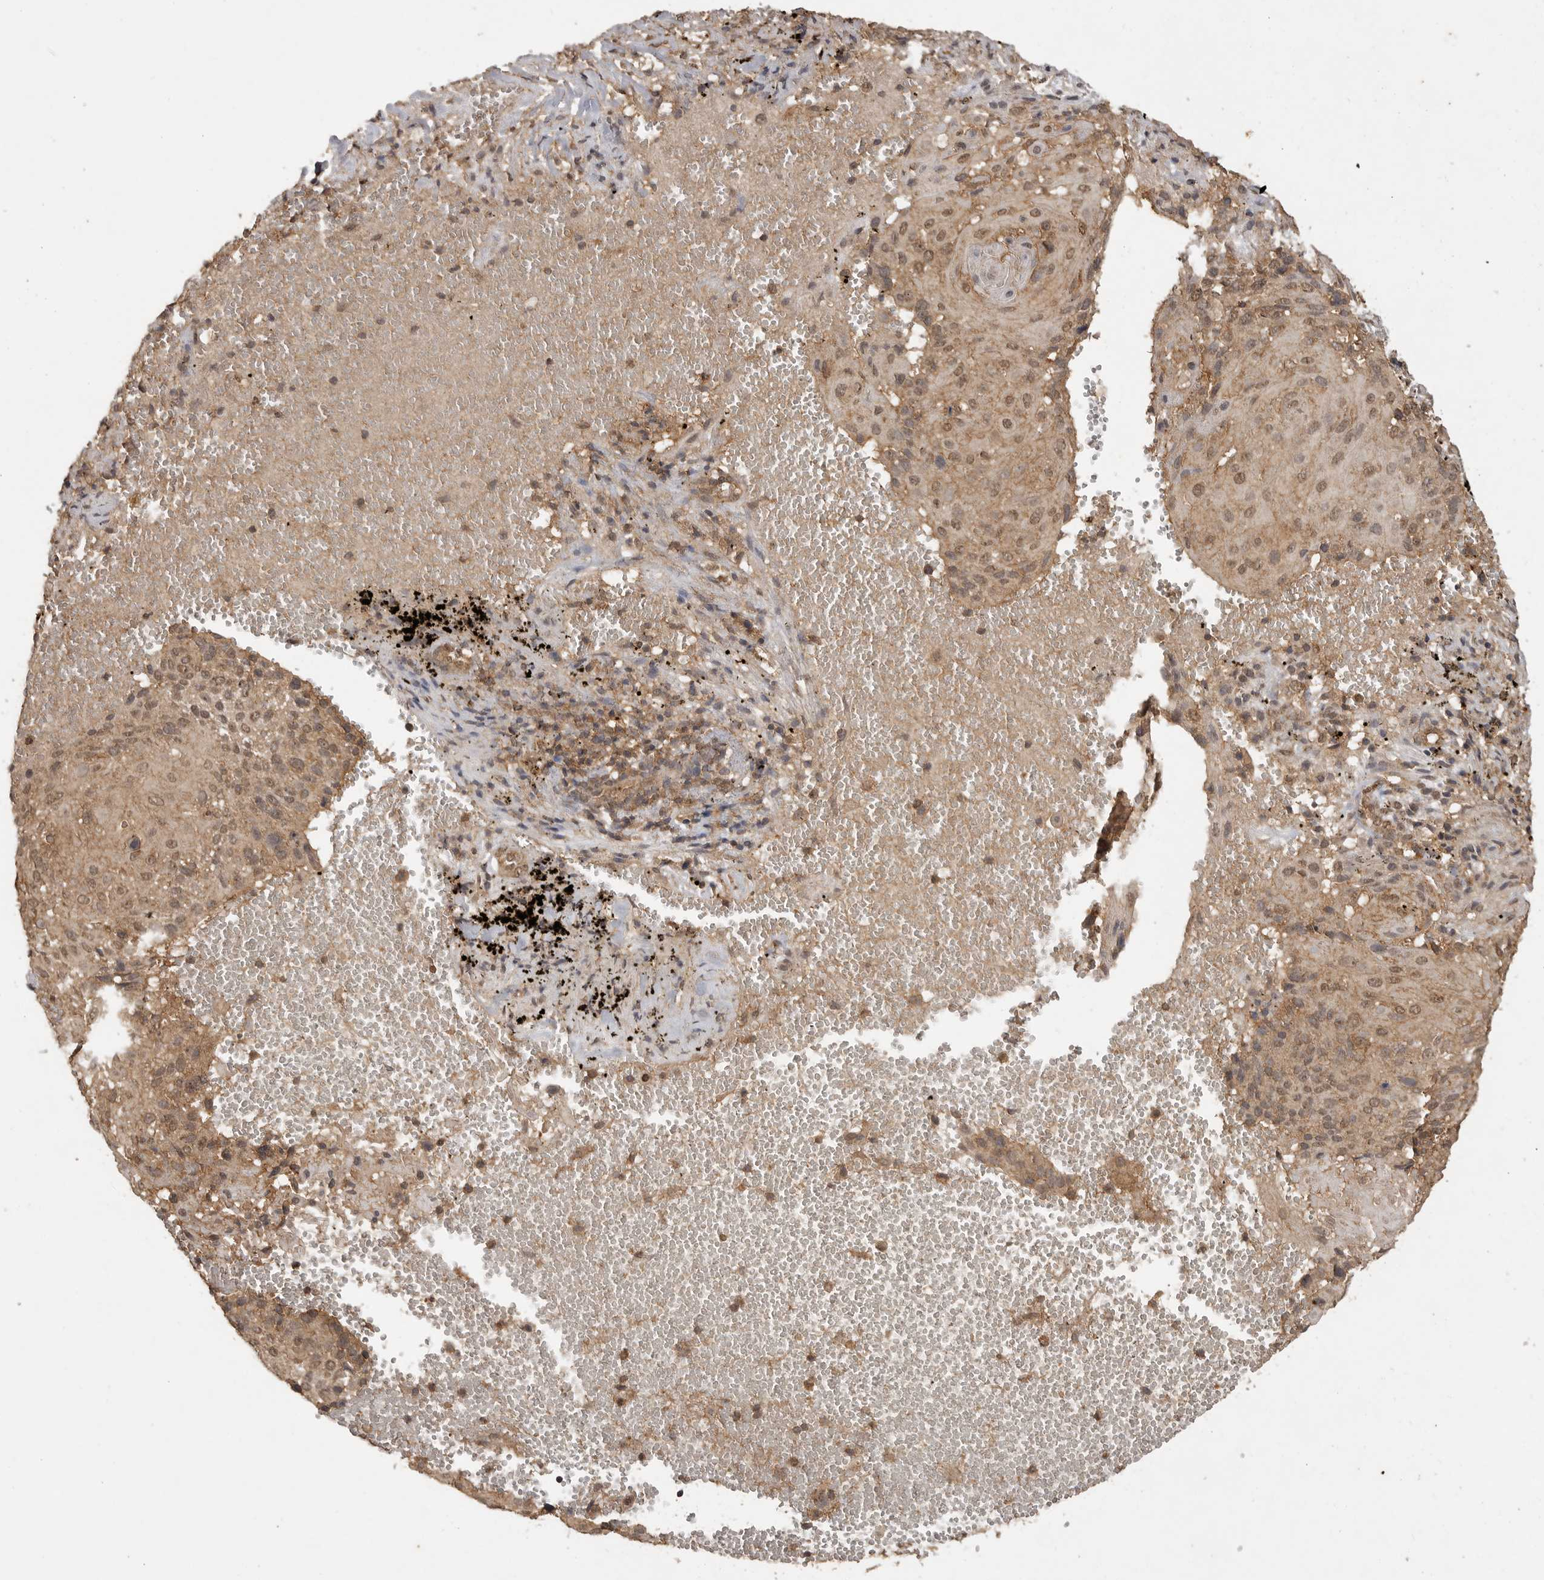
{"staining": {"intensity": "weak", "quantity": ">75%", "location": "cytoplasmic/membranous,nuclear"}, "tissue": "cervical cancer", "cell_type": "Tumor cells", "image_type": "cancer", "snomed": [{"axis": "morphology", "description": "Squamous cell carcinoma, NOS"}, {"axis": "topography", "description": "Cervix"}], "caption": "A micrograph of squamous cell carcinoma (cervical) stained for a protein reveals weak cytoplasmic/membranous and nuclear brown staining in tumor cells.", "gene": "ICOSLG", "patient": {"sex": "female", "age": 74}}